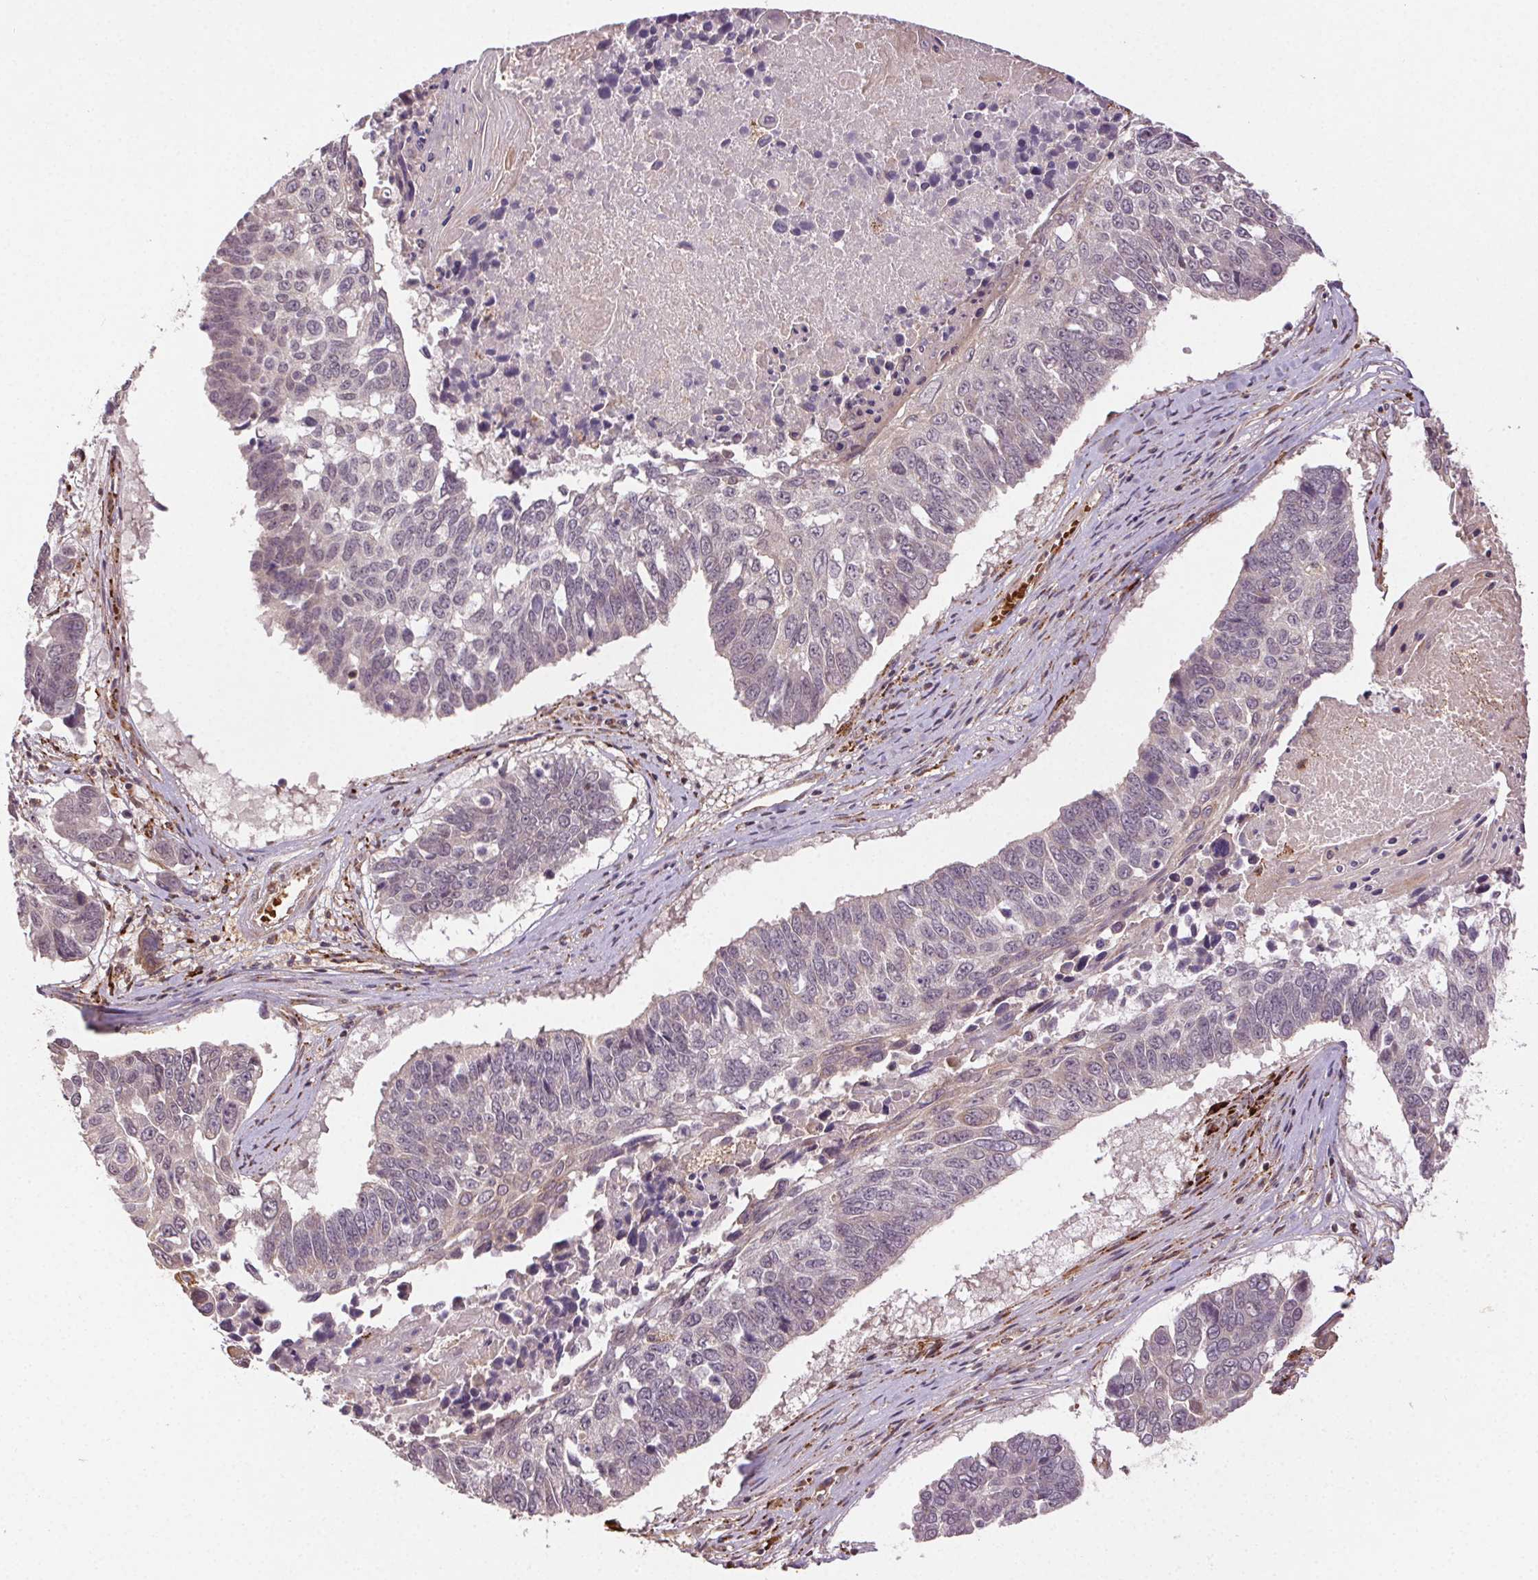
{"staining": {"intensity": "negative", "quantity": "none", "location": "none"}, "tissue": "lung cancer", "cell_type": "Tumor cells", "image_type": "cancer", "snomed": [{"axis": "morphology", "description": "Squamous cell carcinoma, NOS"}, {"axis": "topography", "description": "Lung"}], "caption": "Immunohistochemistry histopathology image of neoplastic tissue: human lung cancer stained with DAB reveals no significant protein staining in tumor cells.", "gene": "KLHL15", "patient": {"sex": "male", "age": 73}}